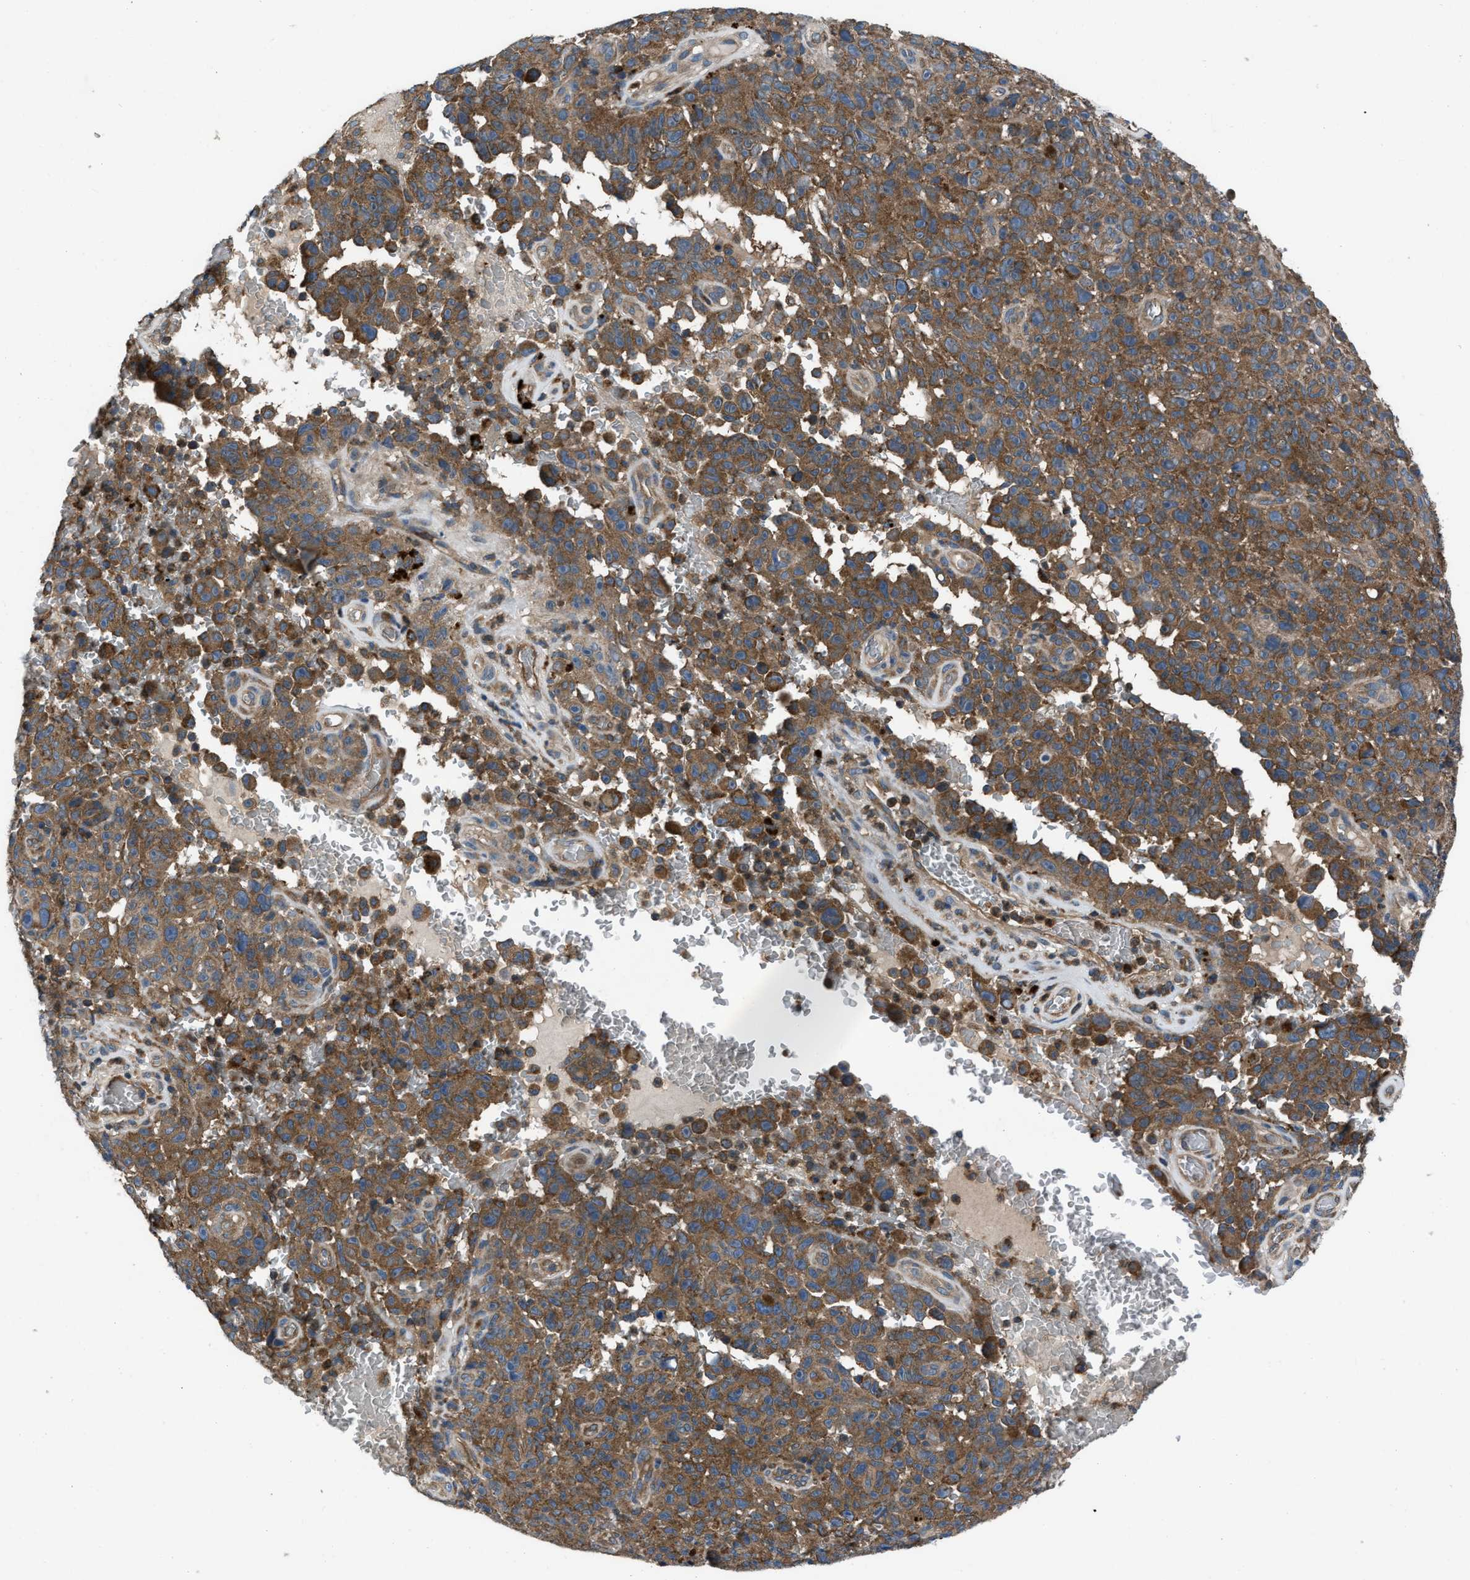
{"staining": {"intensity": "moderate", "quantity": ">75%", "location": "cytoplasmic/membranous"}, "tissue": "melanoma", "cell_type": "Tumor cells", "image_type": "cancer", "snomed": [{"axis": "morphology", "description": "Malignant melanoma, NOS"}, {"axis": "topography", "description": "Skin"}], "caption": "Immunohistochemistry (DAB) staining of melanoma shows moderate cytoplasmic/membranous protein positivity in about >75% of tumor cells.", "gene": "USP25", "patient": {"sex": "female", "age": 82}}